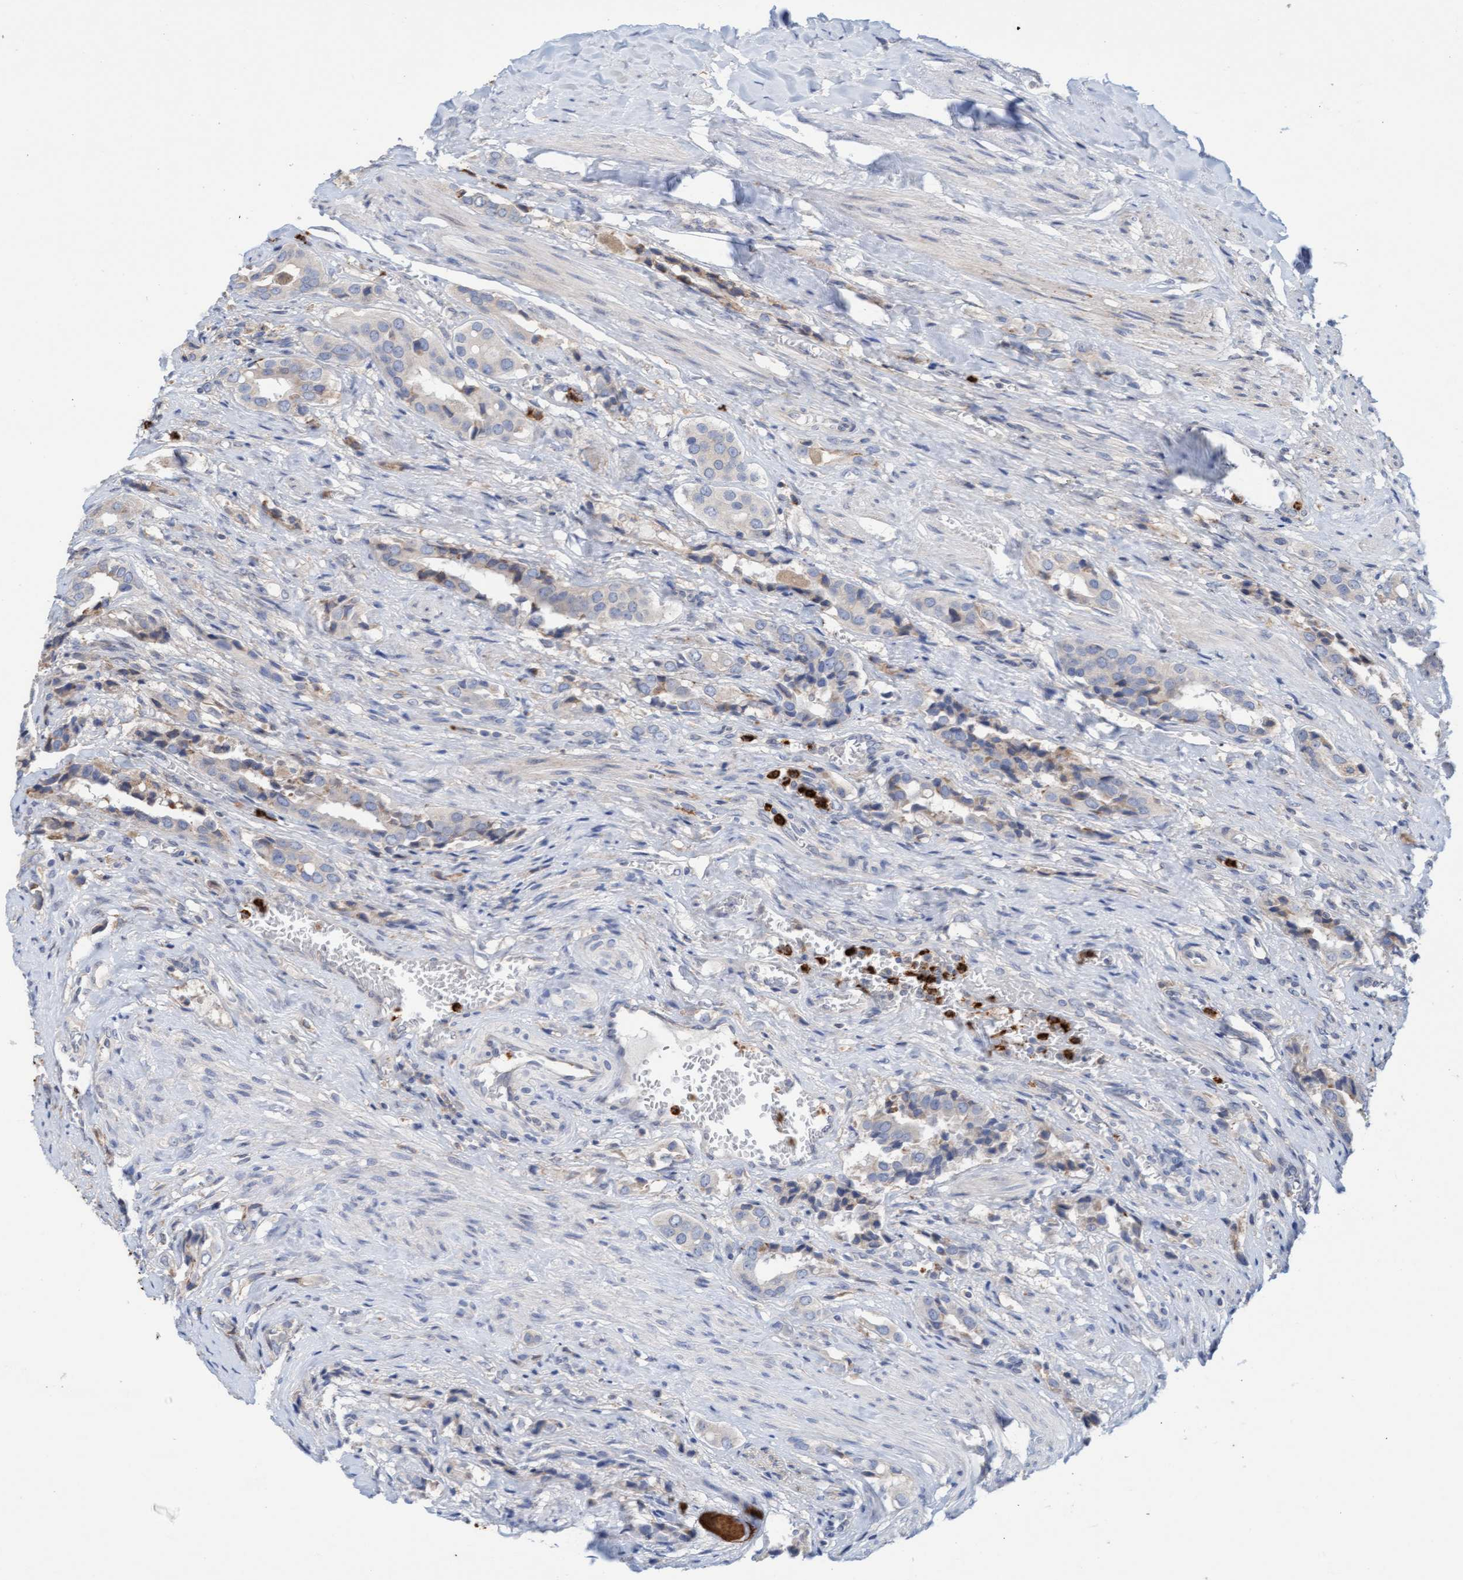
{"staining": {"intensity": "negative", "quantity": "none", "location": "none"}, "tissue": "prostate cancer", "cell_type": "Tumor cells", "image_type": "cancer", "snomed": [{"axis": "morphology", "description": "Adenocarcinoma, High grade"}, {"axis": "topography", "description": "Prostate"}], "caption": "Immunohistochemistry photomicrograph of neoplastic tissue: human prostate cancer stained with DAB displays no significant protein expression in tumor cells.", "gene": "MMP8", "patient": {"sex": "male", "age": 52}}